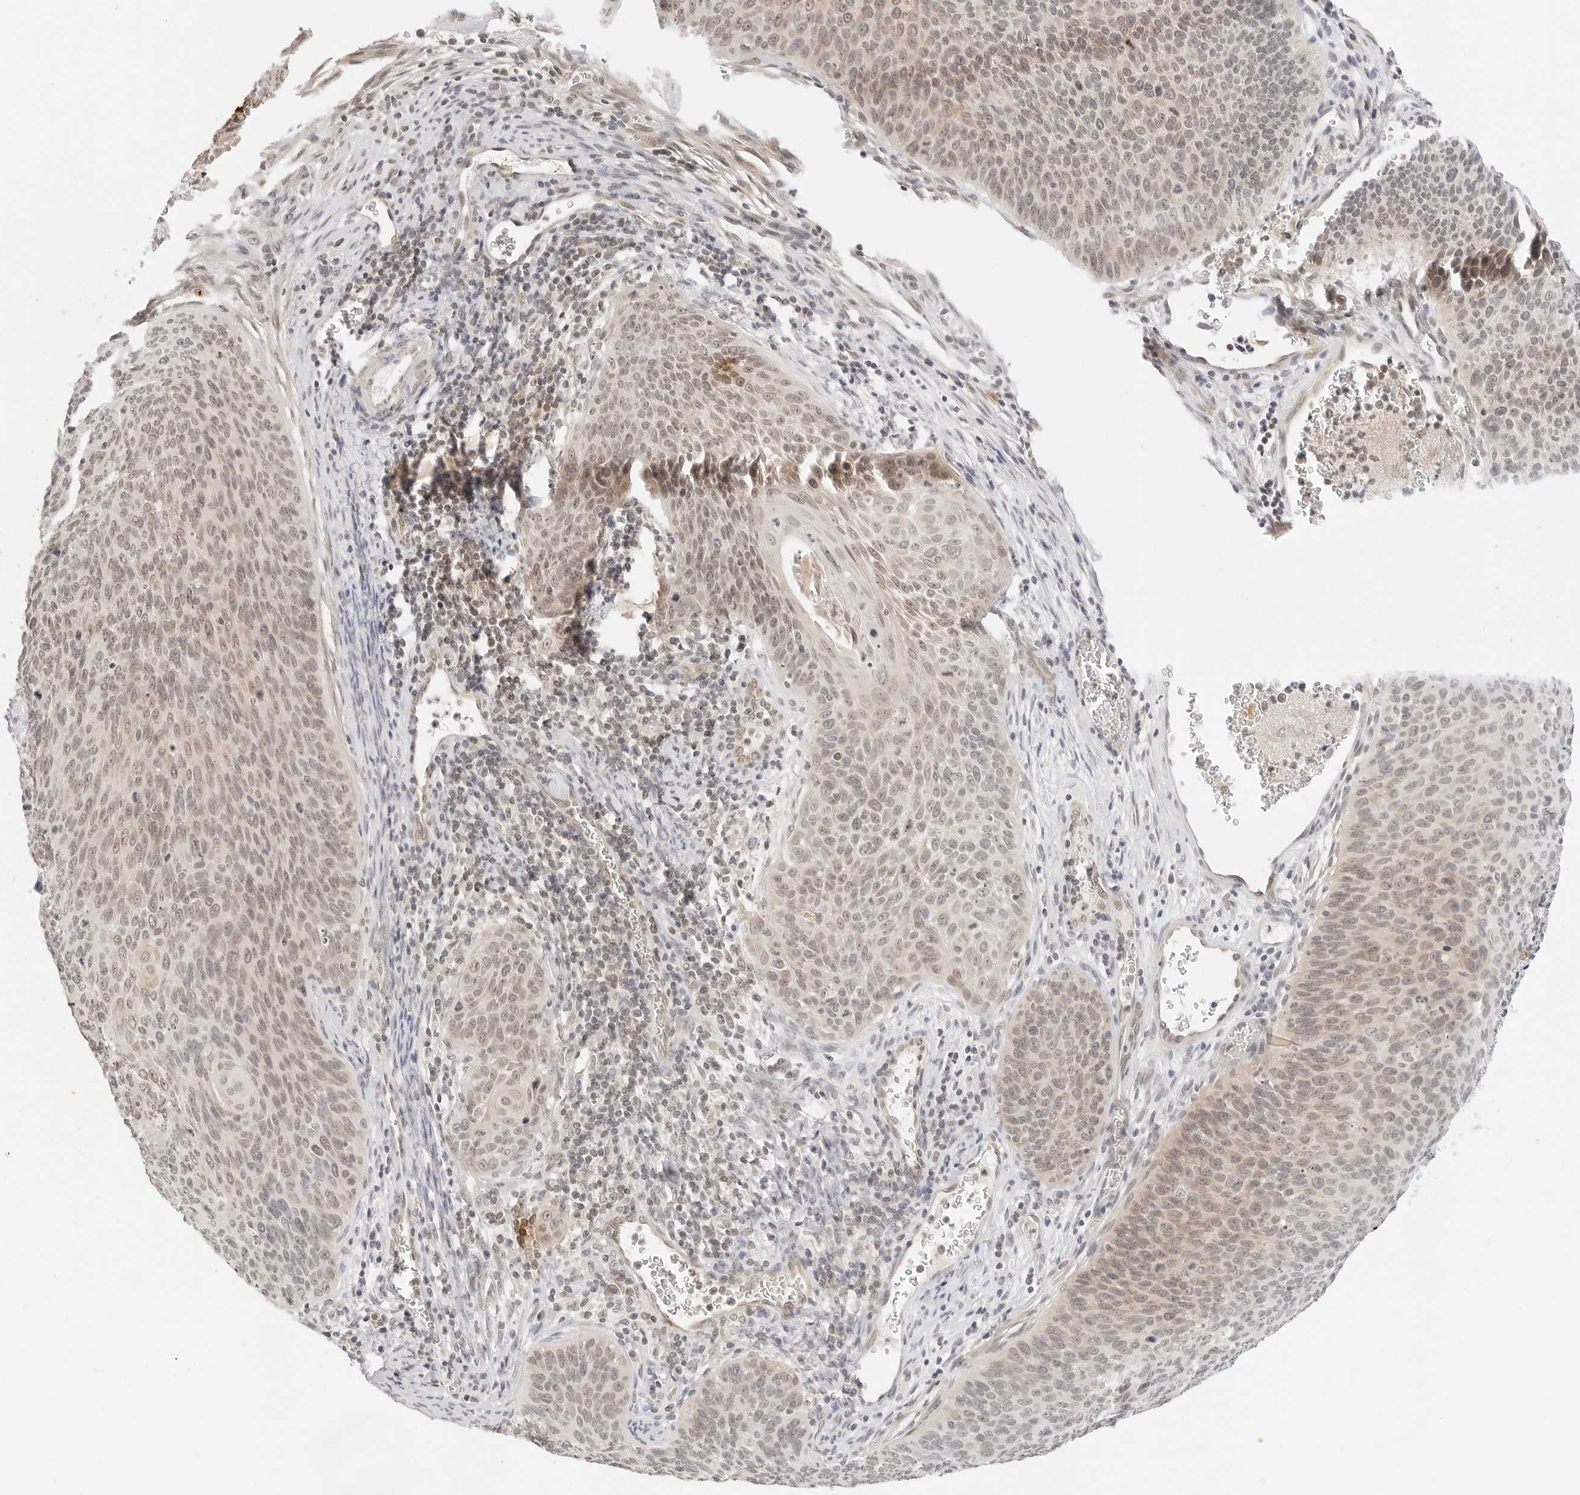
{"staining": {"intensity": "weak", "quantity": "25%-75%", "location": "cytoplasmic/membranous,nuclear"}, "tissue": "cervical cancer", "cell_type": "Tumor cells", "image_type": "cancer", "snomed": [{"axis": "morphology", "description": "Squamous cell carcinoma, NOS"}, {"axis": "topography", "description": "Cervix"}], "caption": "Squamous cell carcinoma (cervical) stained with a brown dye displays weak cytoplasmic/membranous and nuclear positive expression in approximately 25%-75% of tumor cells.", "gene": "GPR34", "patient": {"sex": "female", "age": 55}}